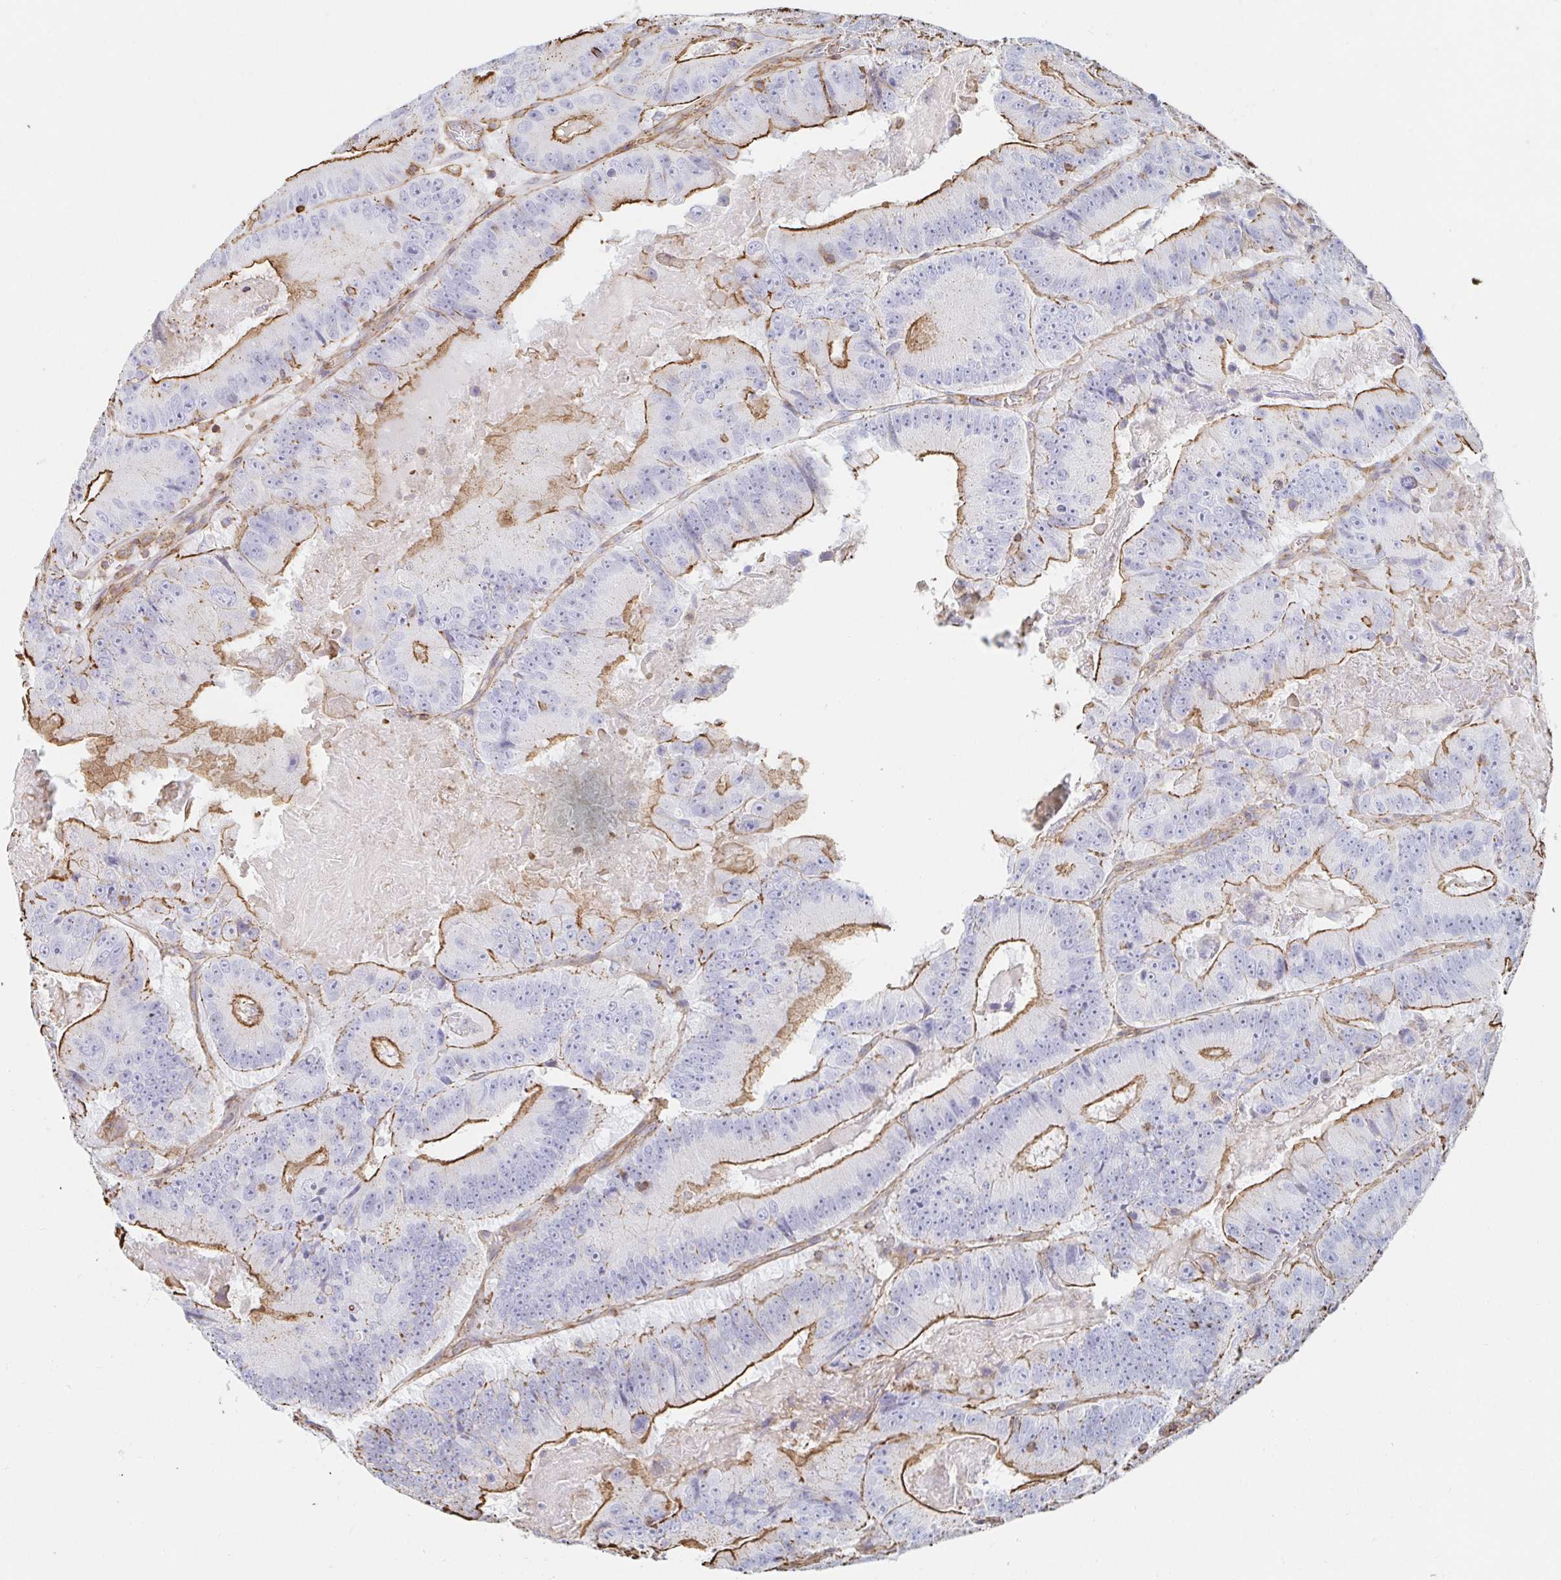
{"staining": {"intensity": "strong", "quantity": "25%-75%", "location": "cytoplasmic/membranous"}, "tissue": "colorectal cancer", "cell_type": "Tumor cells", "image_type": "cancer", "snomed": [{"axis": "morphology", "description": "Adenocarcinoma, NOS"}, {"axis": "topography", "description": "Colon"}], "caption": "A high amount of strong cytoplasmic/membranous positivity is identified in approximately 25%-75% of tumor cells in colorectal adenocarcinoma tissue.", "gene": "PTPN14", "patient": {"sex": "female", "age": 86}}